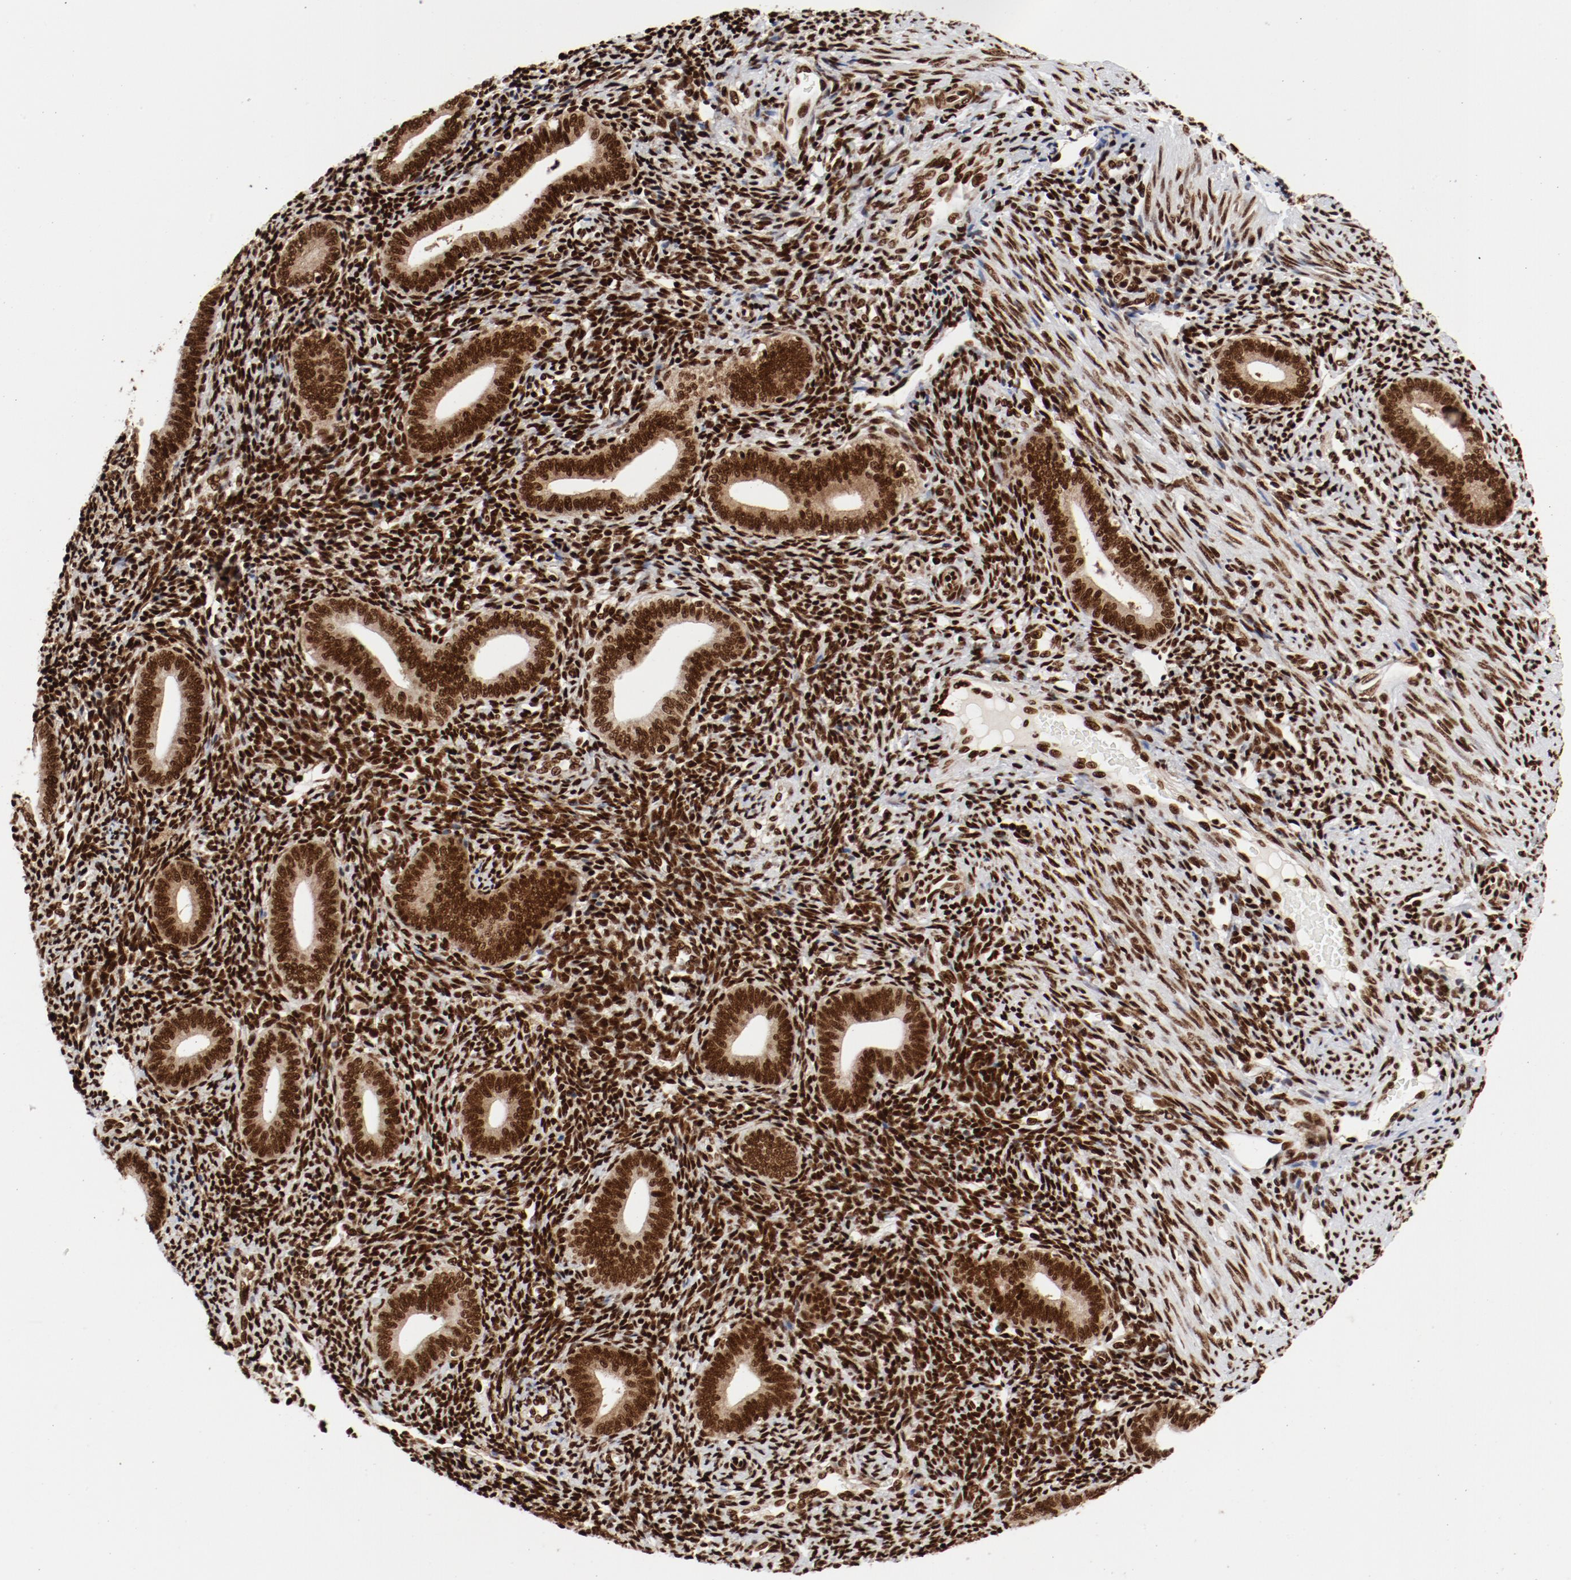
{"staining": {"intensity": "strong", "quantity": ">75%", "location": "nuclear"}, "tissue": "endometrium", "cell_type": "Cells in endometrial stroma", "image_type": "normal", "snomed": [{"axis": "morphology", "description": "Normal tissue, NOS"}, {"axis": "topography", "description": "Uterus"}, {"axis": "topography", "description": "Endometrium"}], "caption": "Brown immunohistochemical staining in normal human endometrium shows strong nuclear expression in about >75% of cells in endometrial stroma. (Brightfield microscopy of DAB IHC at high magnification).", "gene": "NFYB", "patient": {"sex": "female", "age": 33}}